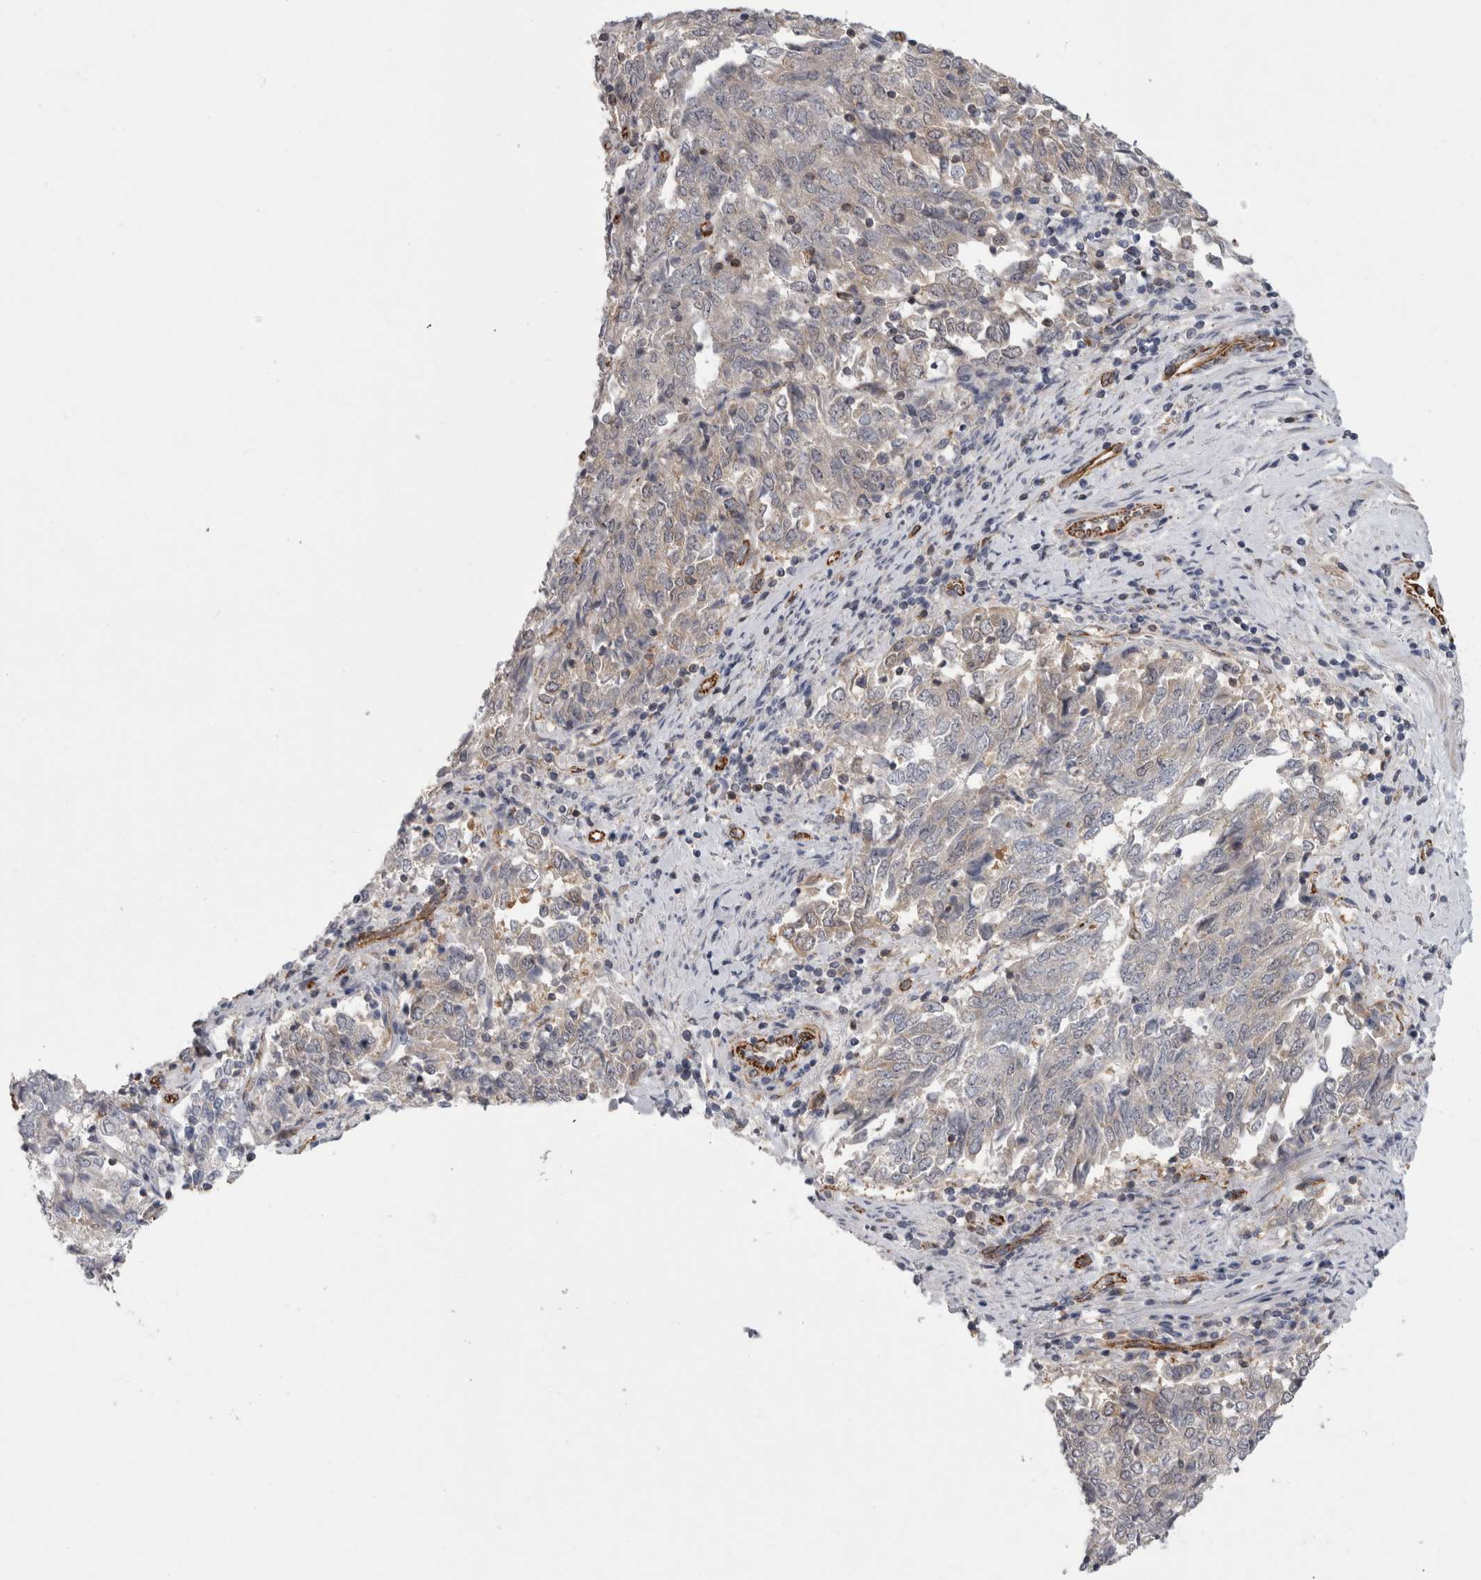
{"staining": {"intensity": "weak", "quantity": "<25%", "location": "cytoplasmic/membranous"}, "tissue": "endometrial cancer", "cell_type": "Tumor cells", "image_type": "cancer", "snomed": [{"axis": "morphology", "description": "Adenocarcinoma, NOS"}, {"axis": "topography", "description": "Endometrium"}], "caption": "Tumor cells are negative for brown protein staining in adenocarcinoma (endometrial).", "gene": "ACOT7", "patient": {"sex": "female", "age": 80}}